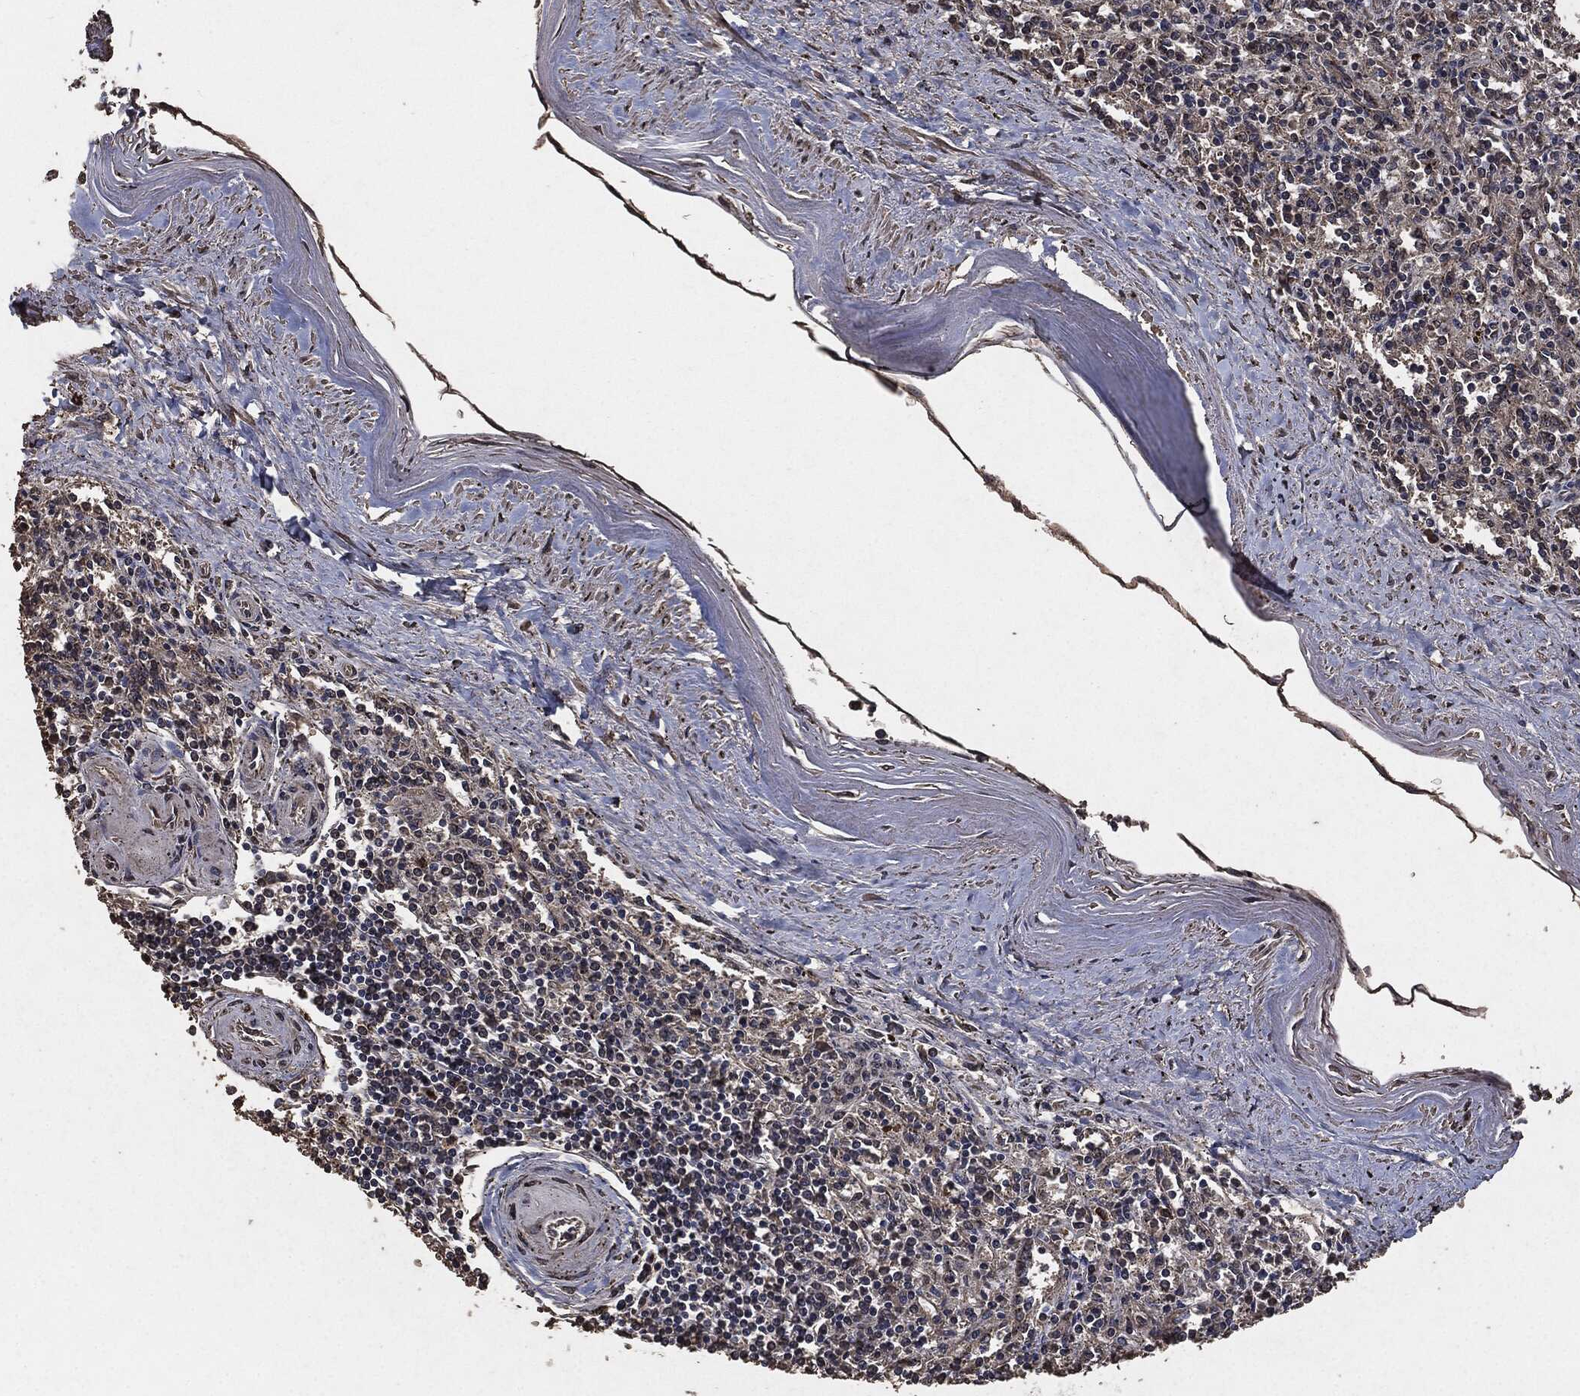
{"staining": {"intensity": "weak", "quantity": "<25%", "location": "cytoplasmic/membranous"}, "tissue": "spleen", "cell_type": "Cells in red pulp", "image_type": "normal", "snomed": [{"axis": "morphology", "description": "Normal tissue, NOS"}, {"axis": "topography", "description": "Spleen"}], "caption": "Image shows no protein expression in cells in red pulp of normal spleen.", "gene": "AKT1S1", "patient": {"sex": "male", "age": 69}}